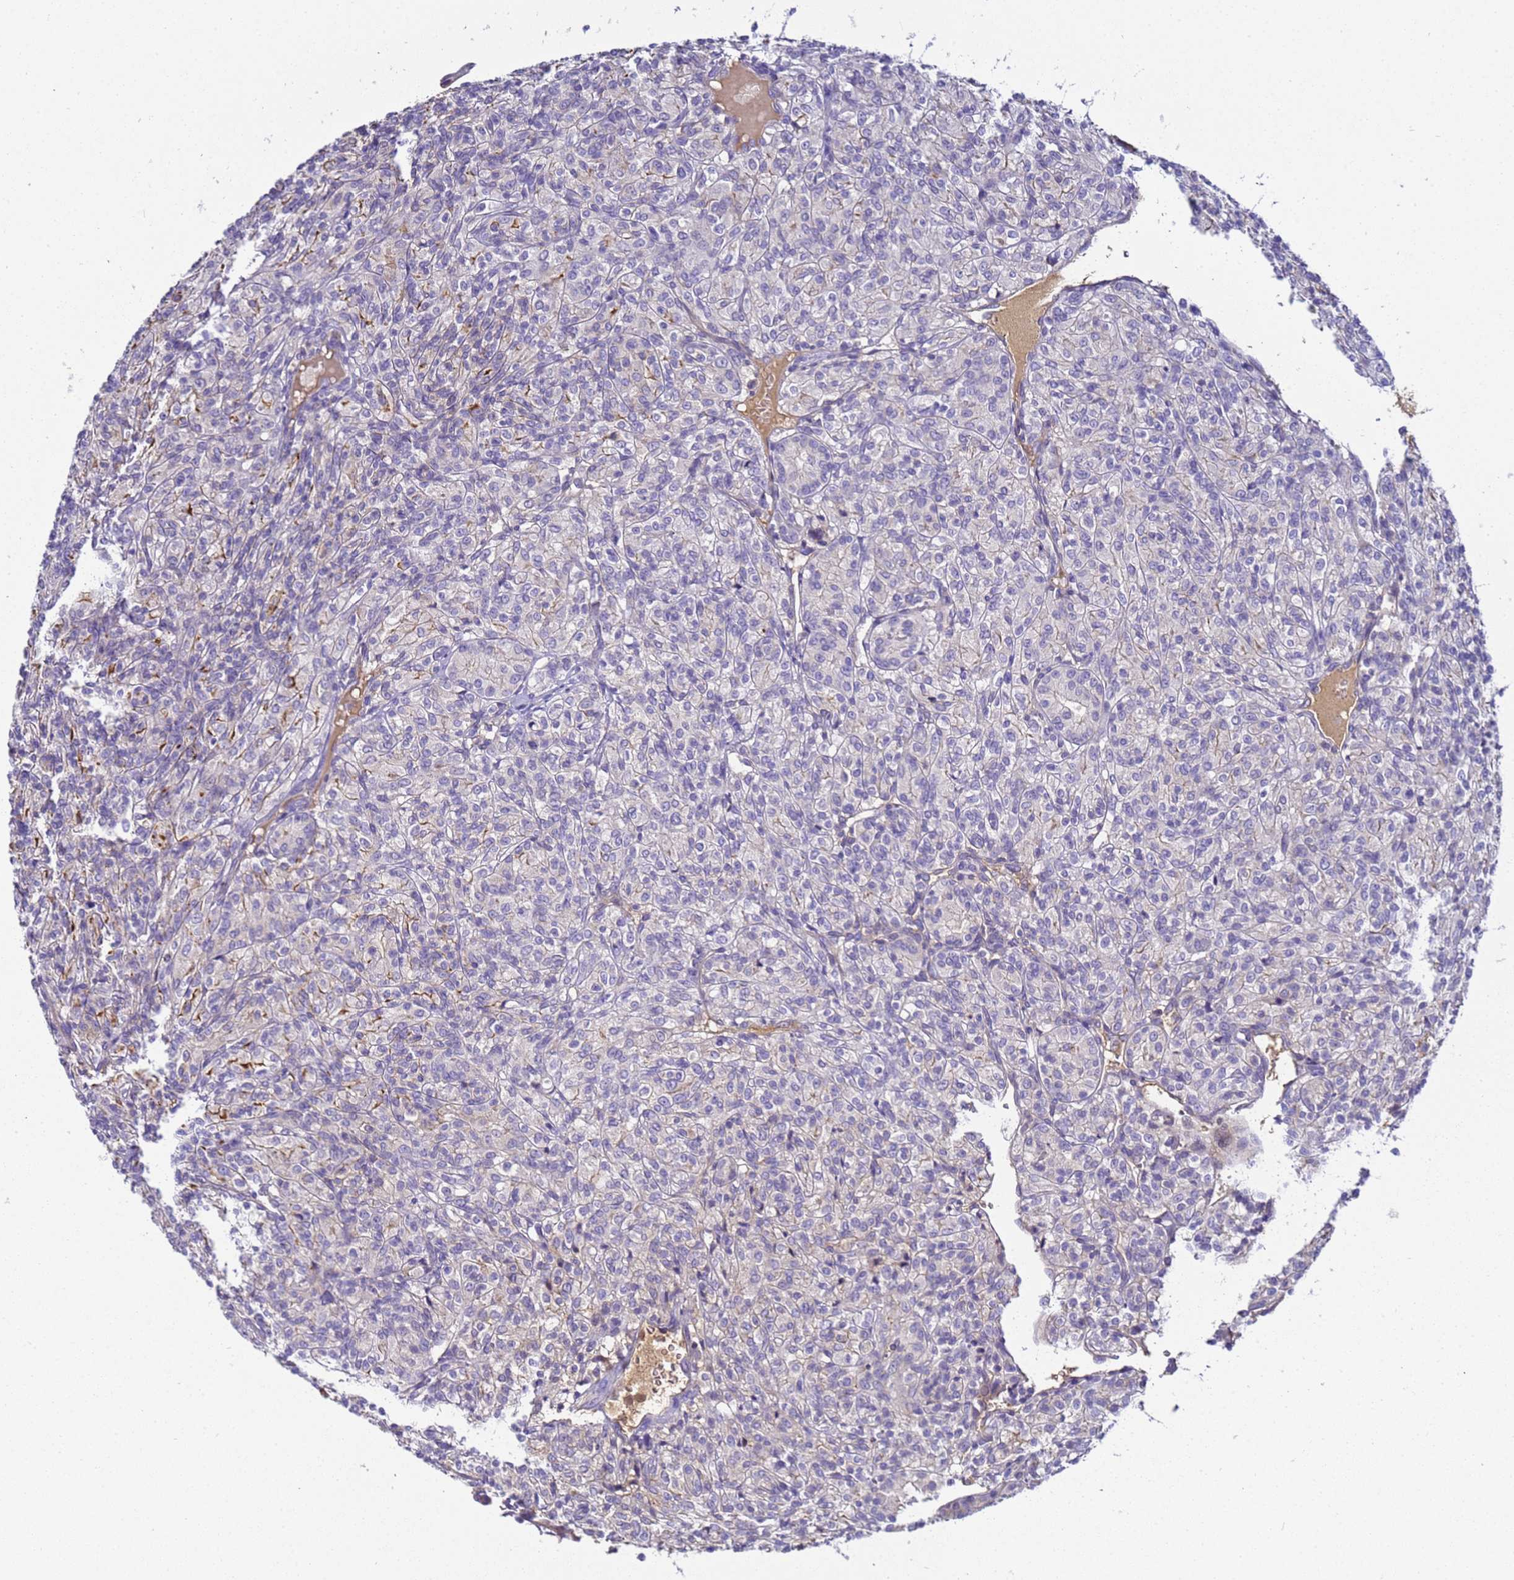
{"staining": {"intensity": "weak", "quantity": "<25%", "location": "cytoplasmic/membranous"}, "tissue": "renal cancer", "cell_type": "Tumor cells", "image_type": "cancer", "snomed": [{"axis": "morphology", "description": "Adenocarcinoma, NOS"}, {"axis": "topography", "description": "Kidney"}], "caption": "Tumor cells are negative for brown protein staining in renal cancer. (Immunohistochemistry (ihc), brightfield microscopy, high magnification).", "gene": "TBCD", "patient": {"sex": "male", "age": 77}}